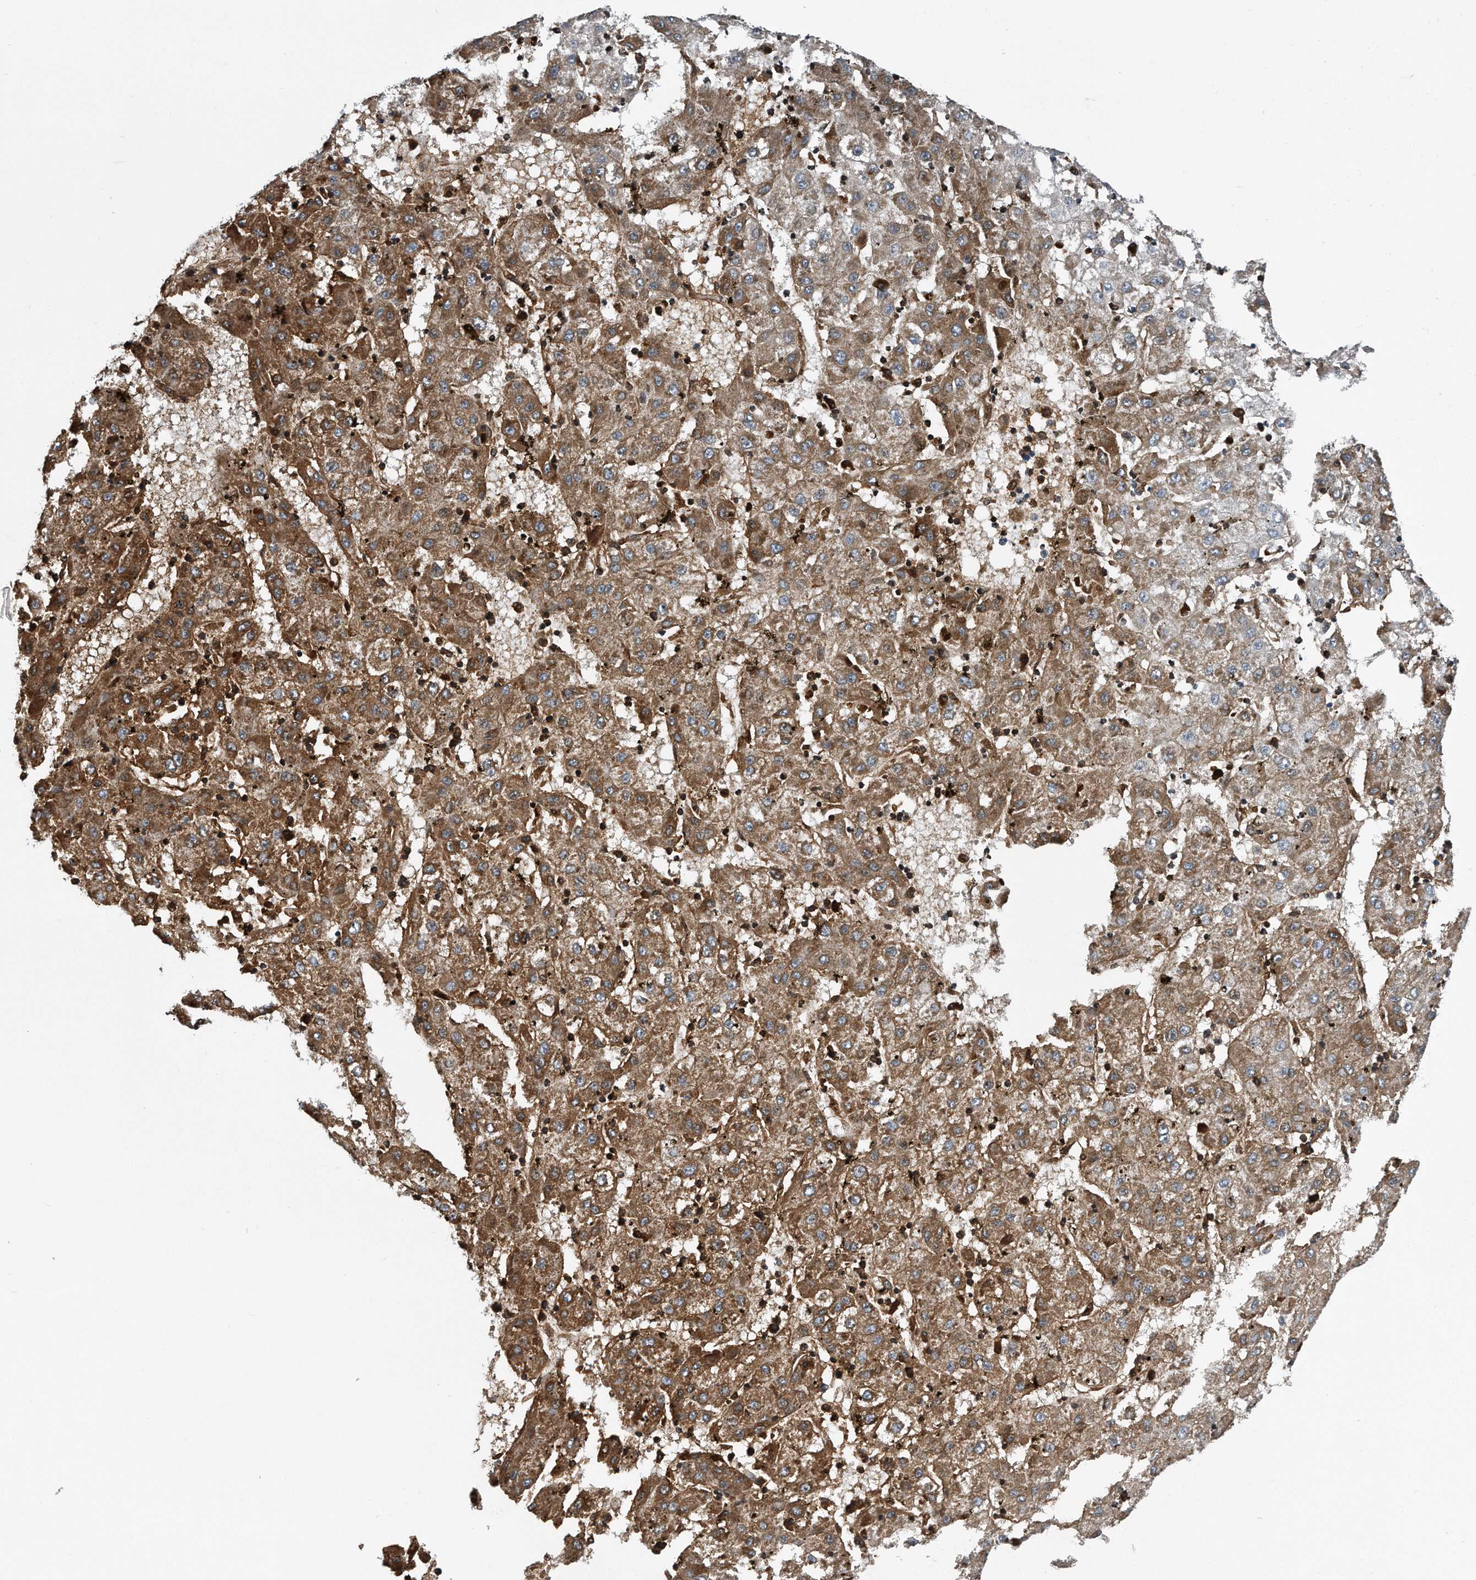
{"staining": {"intensity": "moderate", "quantity": ">75%", "location": "cytoplasmic/membranous"}, "tissue": "liver cancer", "cell_type": "Tumor cells", "image_type": "cancer", "snomed": [{"axis": "morphology", "description": "Carcinoma, Hepatocellular, NOS"}, {"axis": "topography", "description": "Liver"}], "caption": "Brown immunohistochemical staining in liver hepatocellular carcinoma demonstrates moderate cytoplasmic/membranous expression in about >75% of tumor cells. The protein of interest is shown in brown color, while the nuclei are stained blue.", "gene": "ZNF79", "patient": {"sex": "male", "age": 72}}